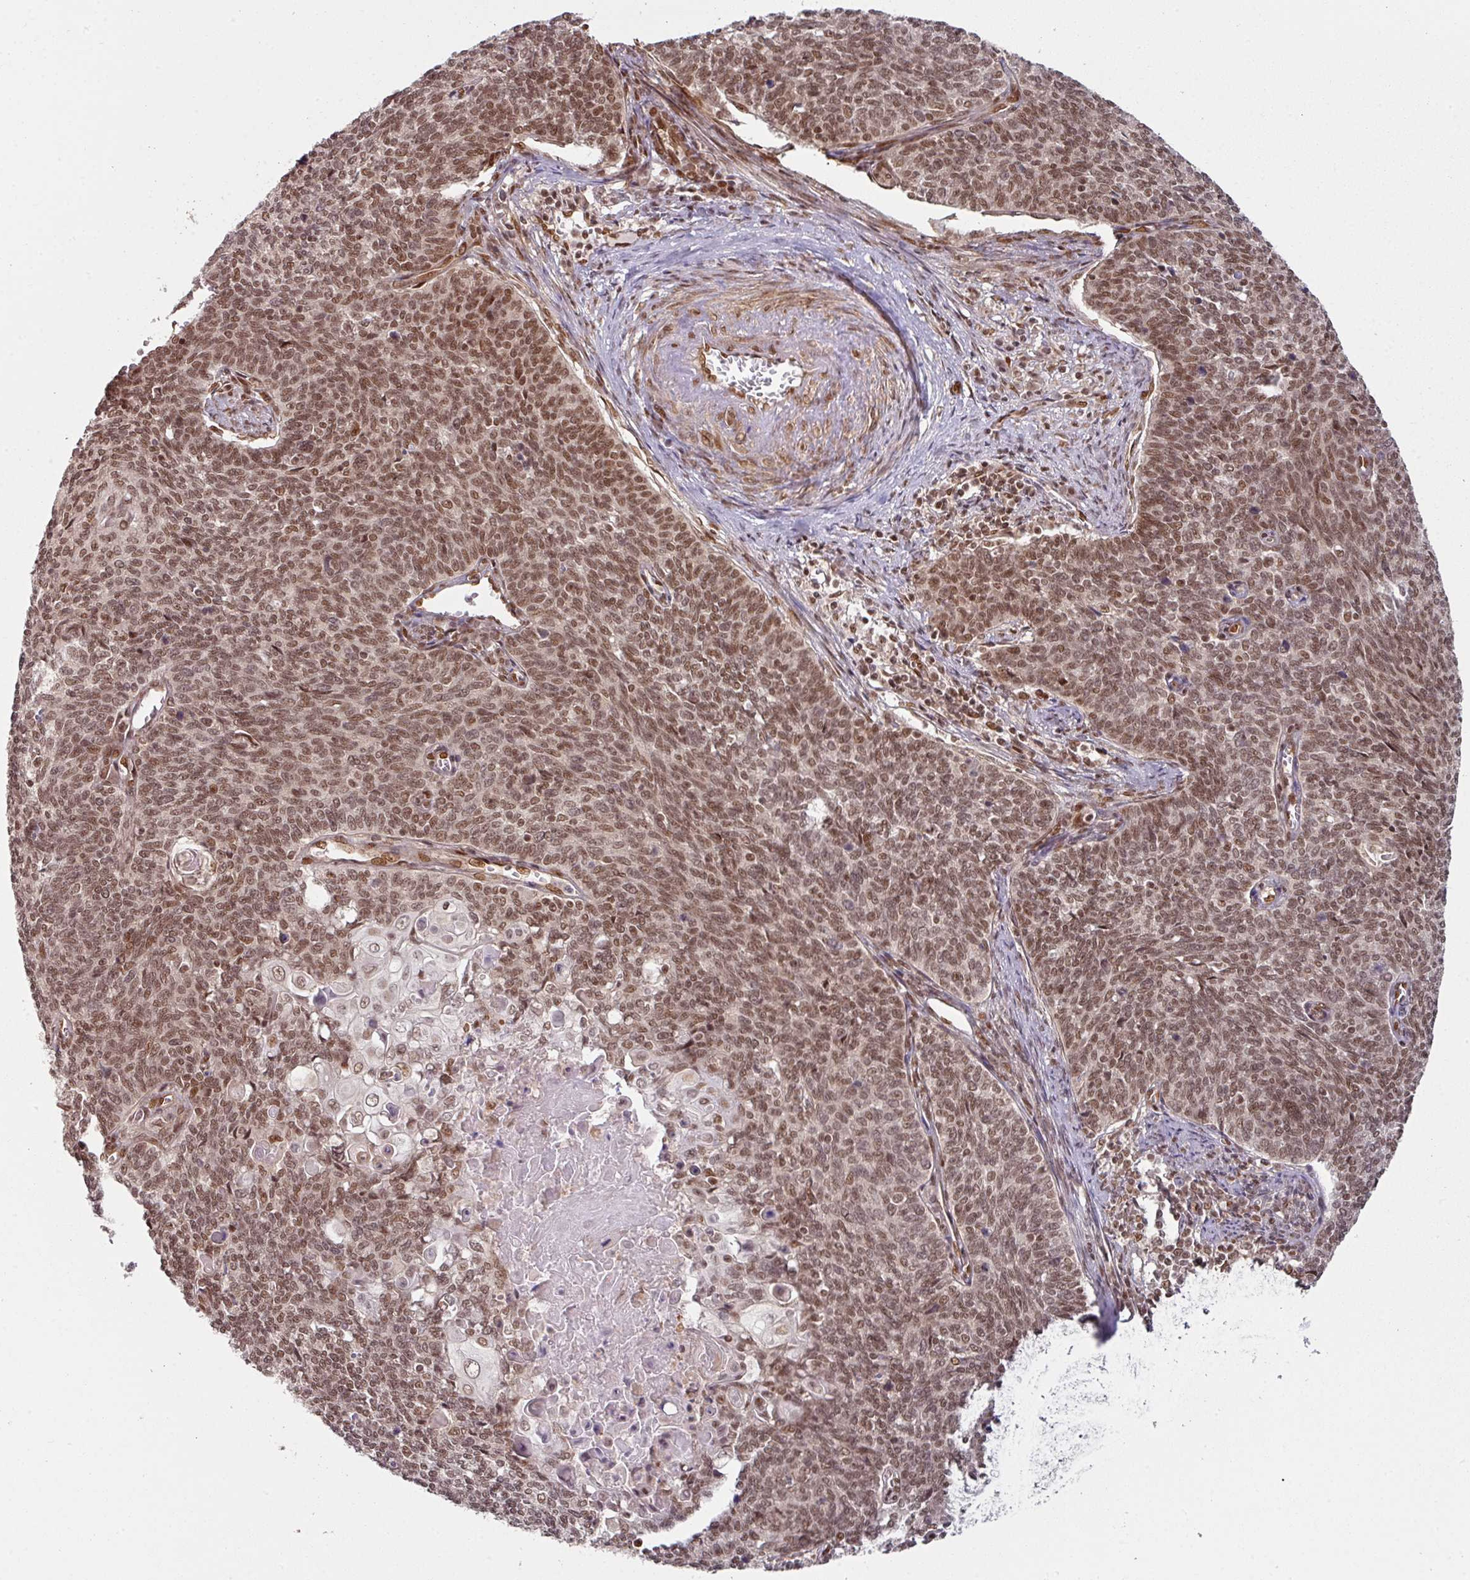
{"staining": {"intensity": "moderate", "quantity": ">75%", "location": "nuclear"}, "tissue": "cervical cancer", "cell_type": "Tumor cells", "image_type": "cancer", "snomed": [{"axis": "morphology", "description": "Squamous cell carcinoma, NOS"}, {"axis": "topography", "description": "Cervix"}], "caption": "Immunohistochemical staining of human cervical cancer demonstrates moderate nuclear protein positivity in approximately >75% of tumor cells.", "gene": "SIK3", "patient": {"sex": "female", "age": 39}}